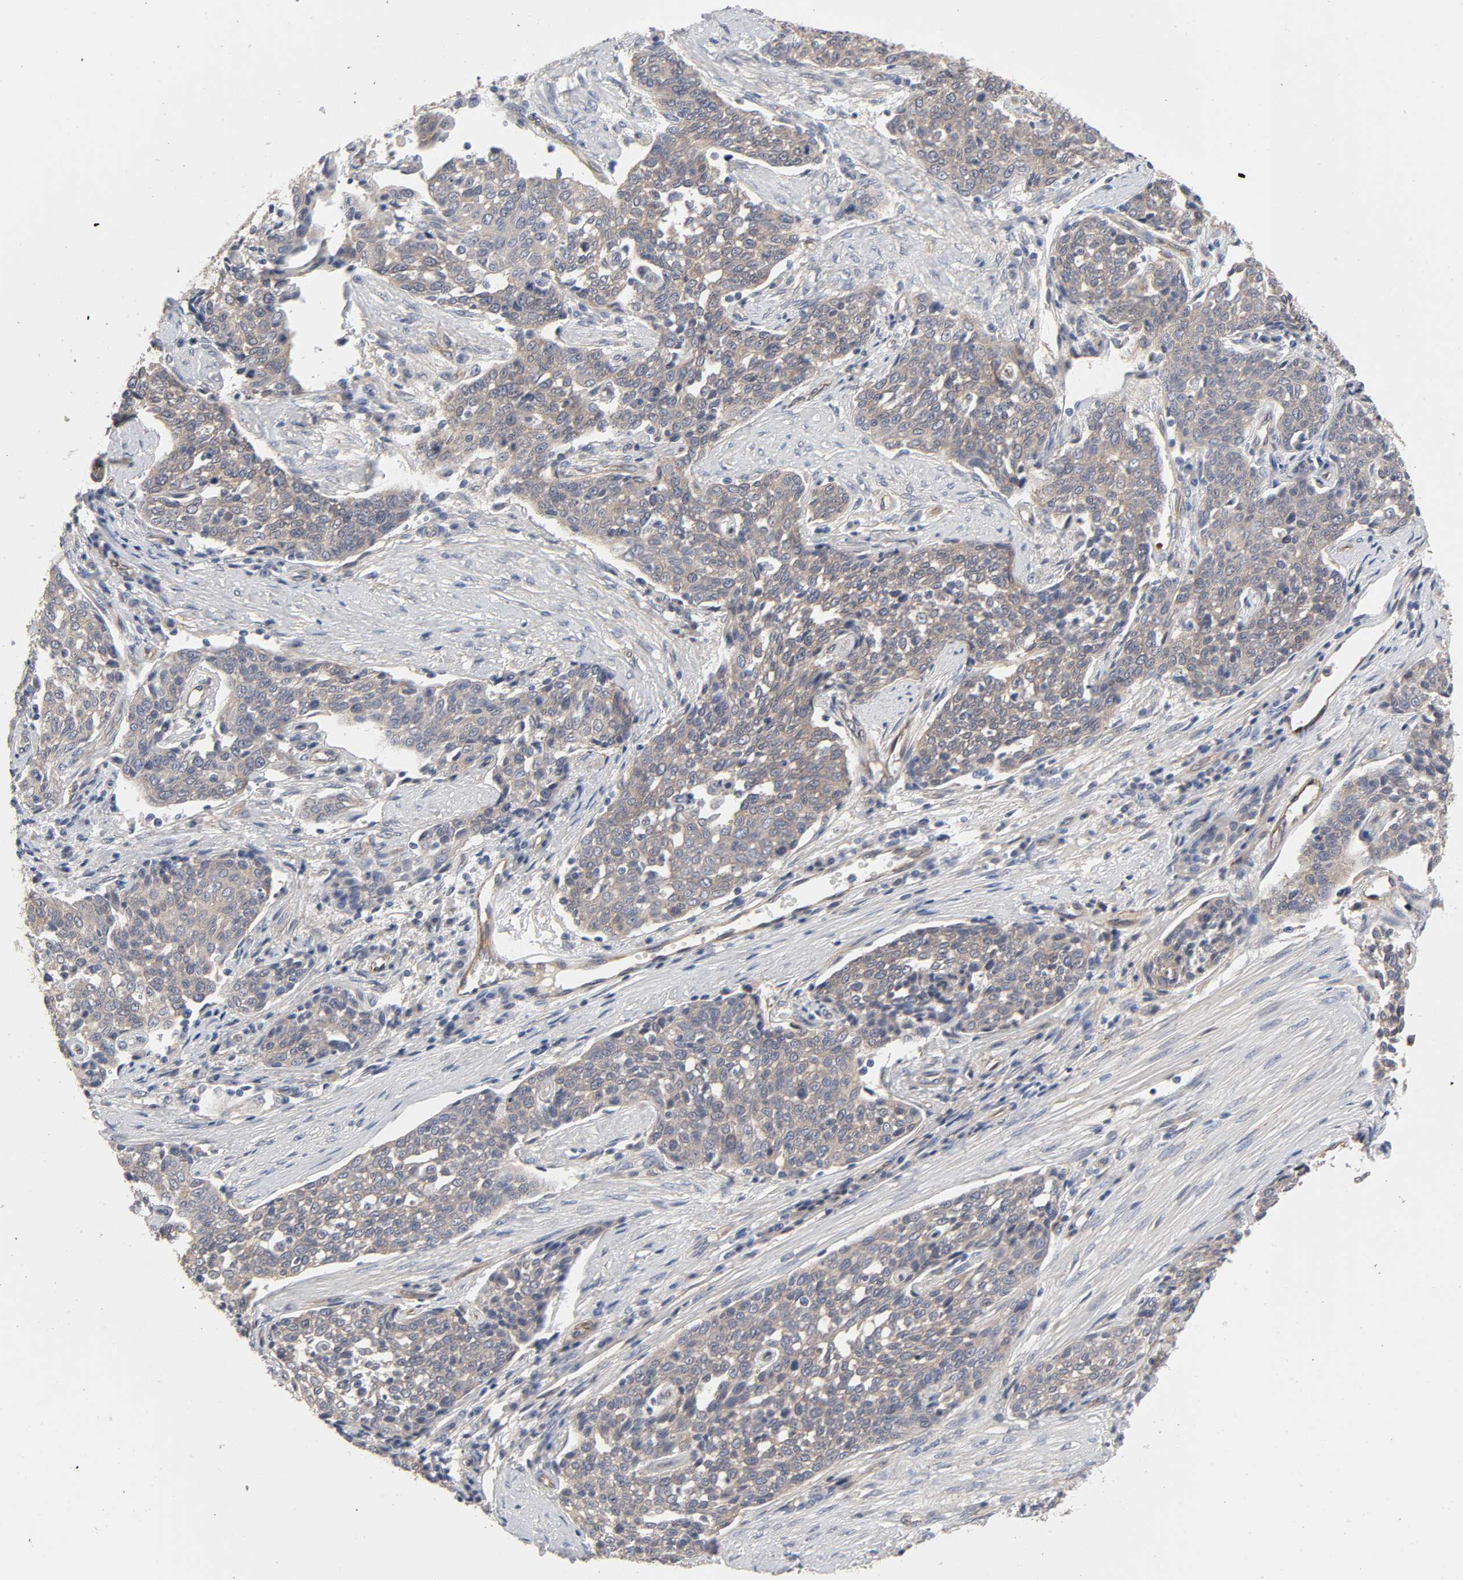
{"staining": {"intensity": "negative", "quantity": "none", "location": "none"}, "tissue": "cervical cancer", "cell_type": "Tumor cells", "image_type": "cancer", "snomed": [{"axis": "morphology", "description": "Squamous cell carcinoma, NOS"}, {"axis": "topography", "description": "Cervix"}], "caption": "Tumor cells are negative for brown protein staining in cervical squamous cell carcinoma. Nuclei are stained in blue.", "gene": "RAB13", "patient": {"sex": "female", "age": 34}}